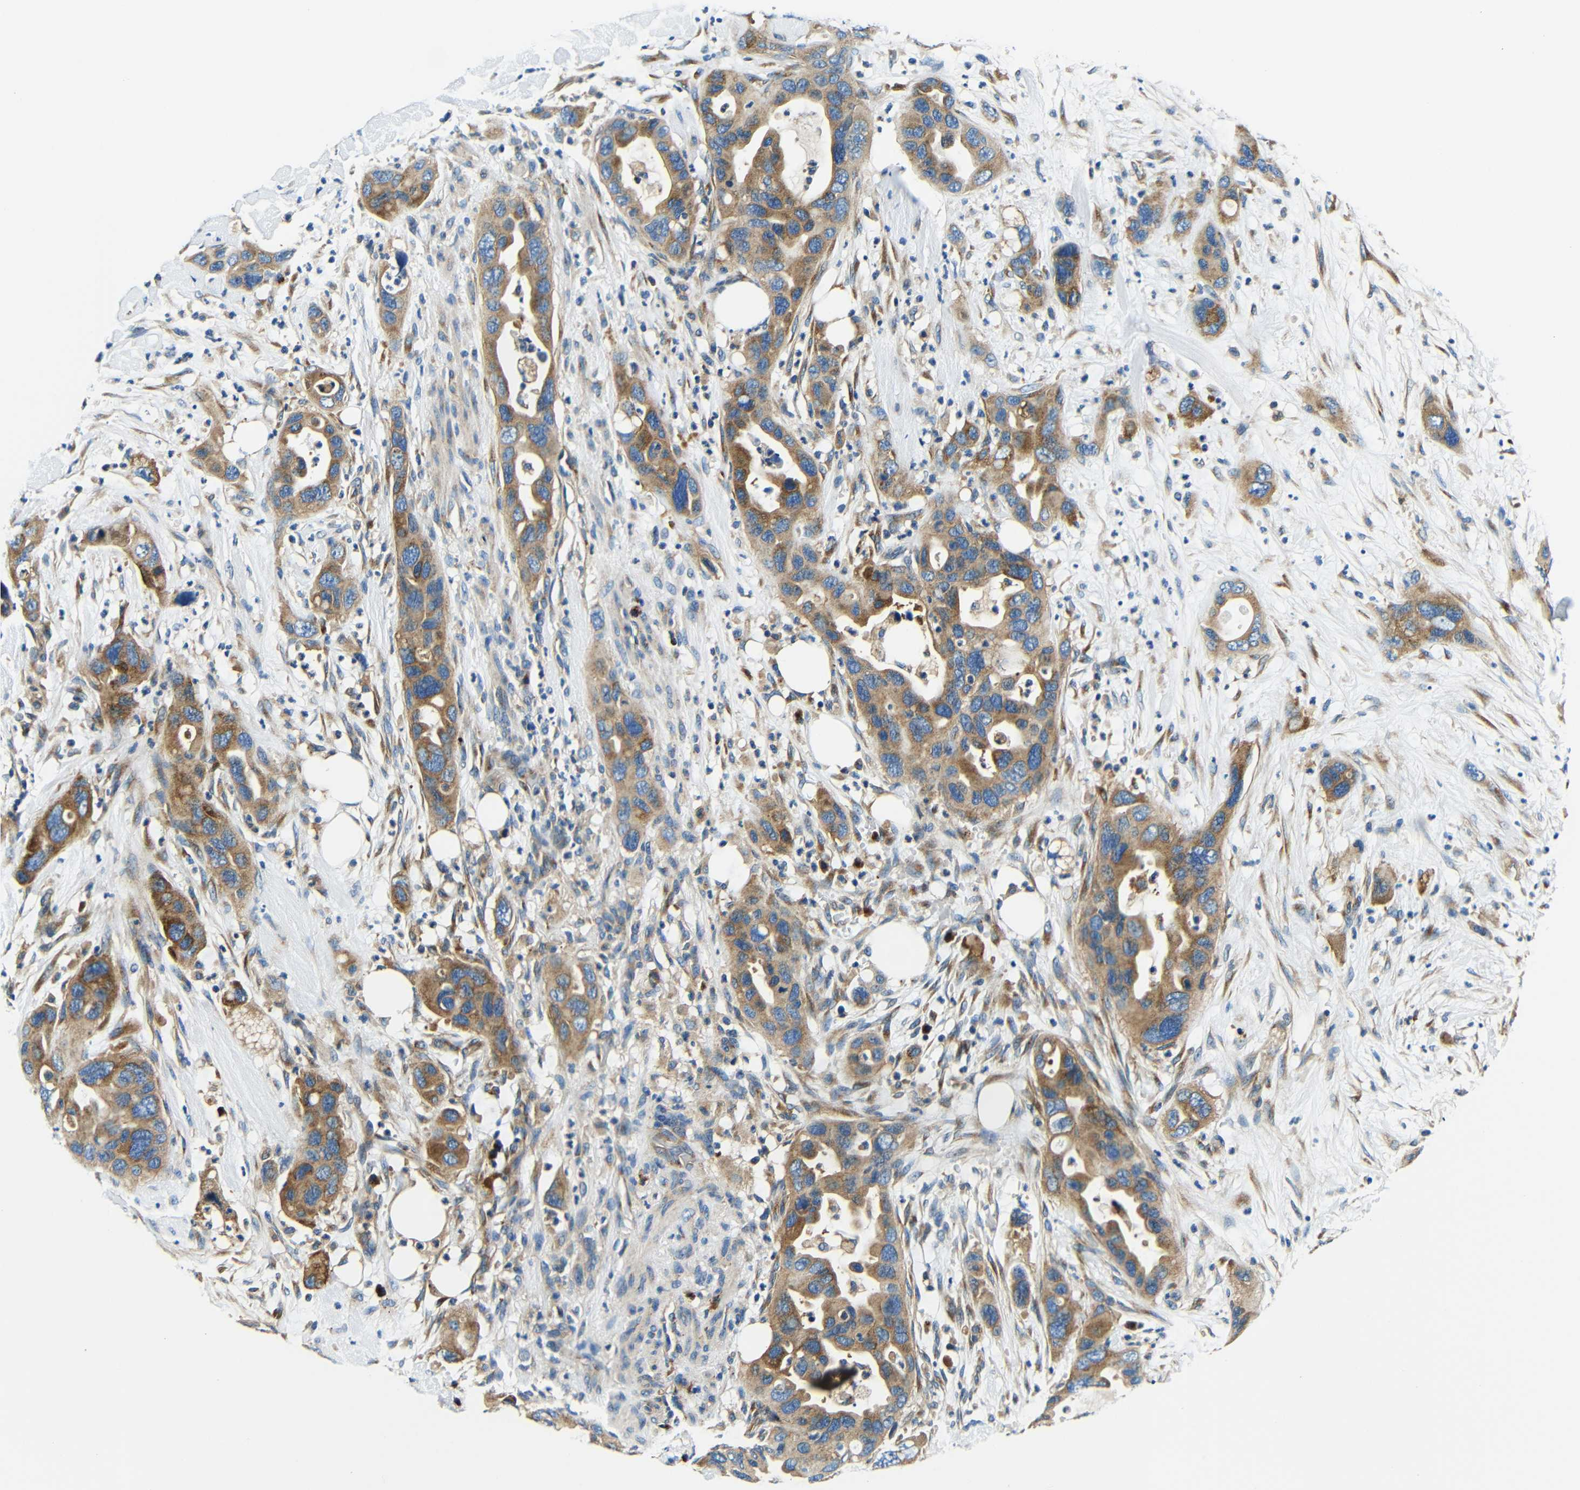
{"staining": {"intensity": "moderate", "quantity": ">75%", "location": "cytoplasmic/membranous"}, "tissue": "pancreatic cancer", "cell_type": "Tumor cells", "image_type": "cancer", "snomed": [{"axis": "morphology", "description": "Adenocarcinoma, NOS"}, {"axis": "topography", "description": "Pancreas"}], "caption": "Adenocarcinoma (pancreatic) was stained to show a protein in brown. There is medium levels of moderate cytoplasmic/membranous expression in about >75% of tumor cells.", "gene": "USO1", "patient": {"sex": "female", "age": 71}}